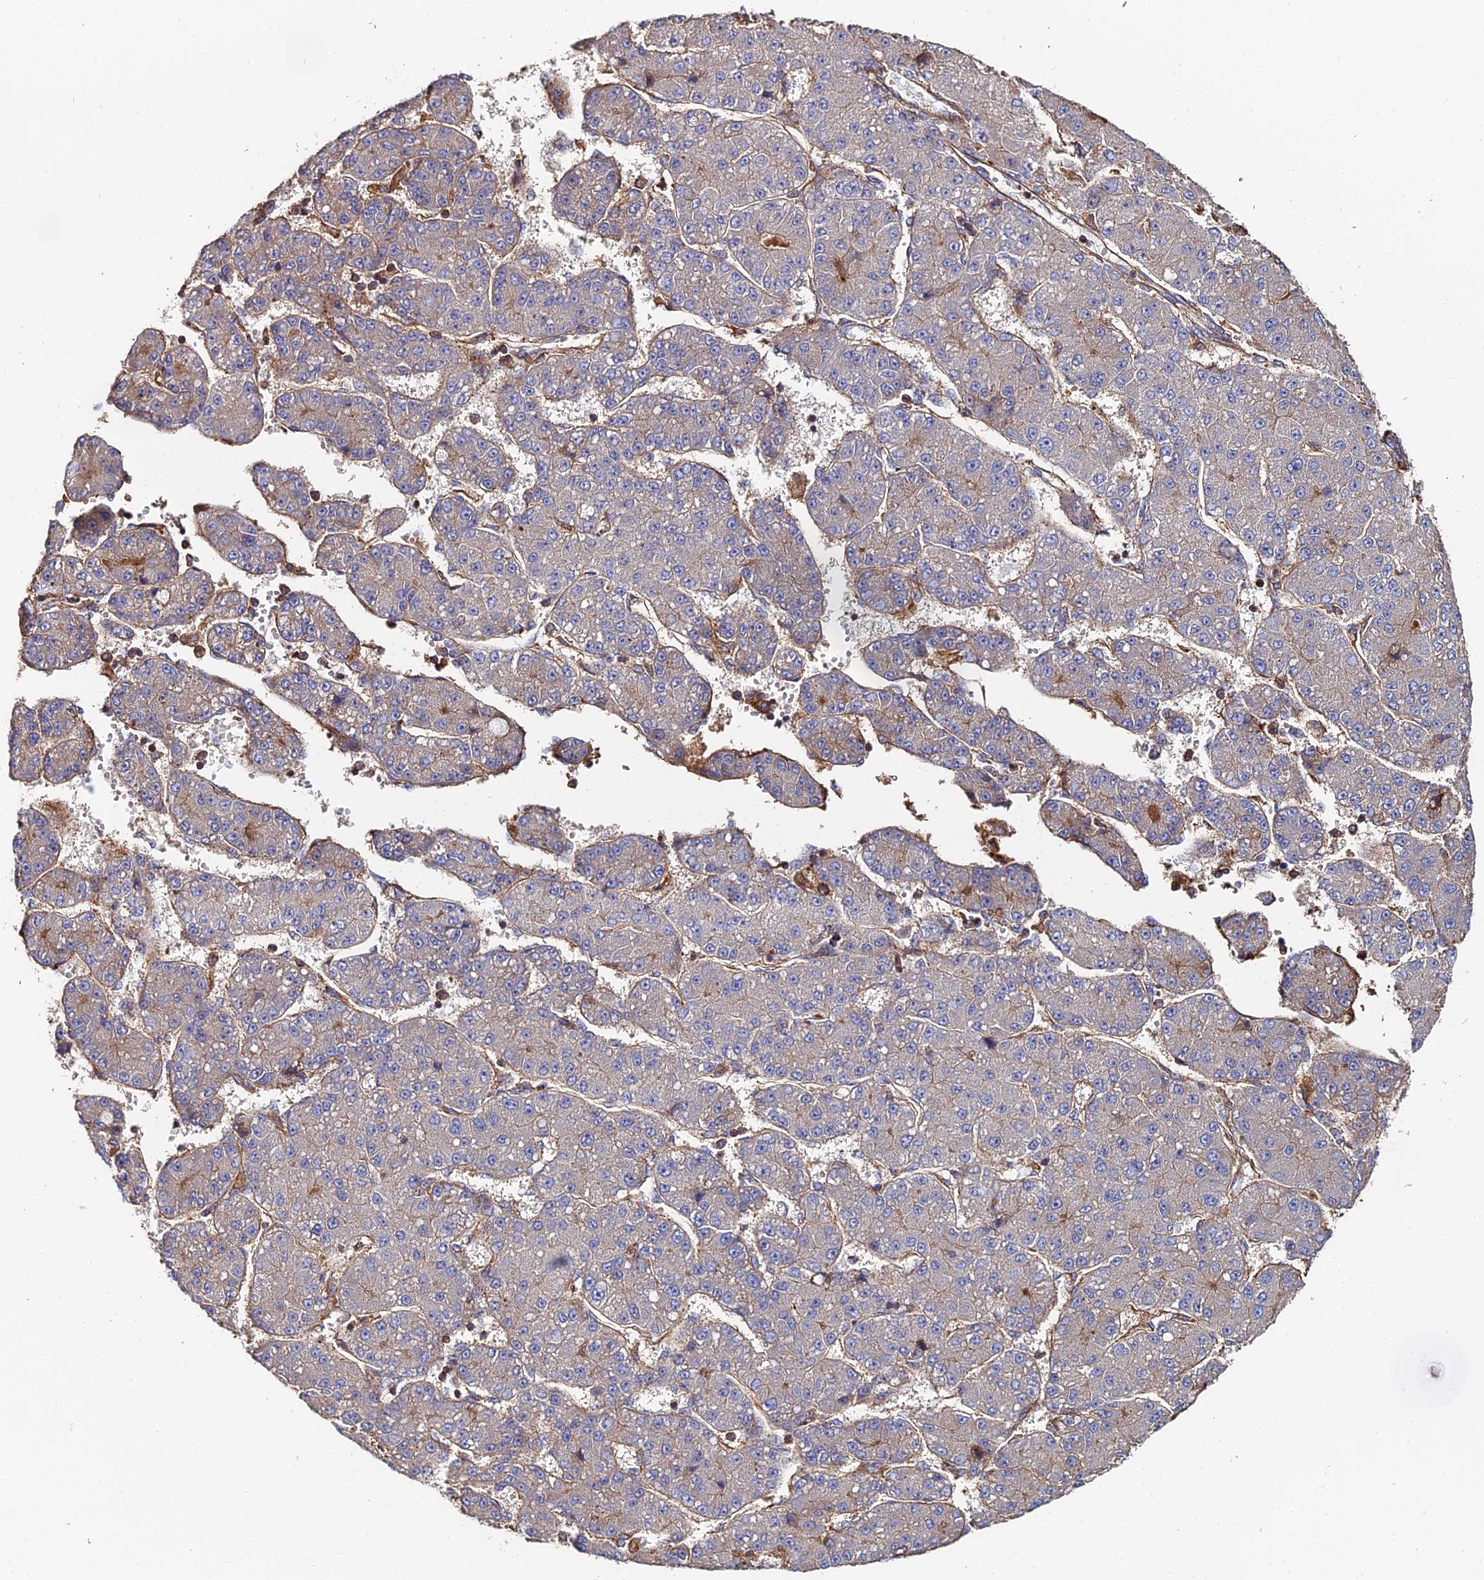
{"staining": {"intensity": "negative", "quantity": "none", "location": "none"}, "tissue": "liver cancer", "cell_type": "Tumor cells", "image_type": "cancer", "snomed": [{"axis": "morphology", "description": "Carcinoma, Hepatocellular, NOS"}, {"axis": "topography", "description": "Liver"}], "caption": "Tumor cells show no significant protein positivity in hepatocellular carcinoma (liver). (DAB (3,3'-diaminobenzidine) immunohistochemistry, high magnification).", "gene": "EXT1", "patient": {"sex": "male", "age": 67}}